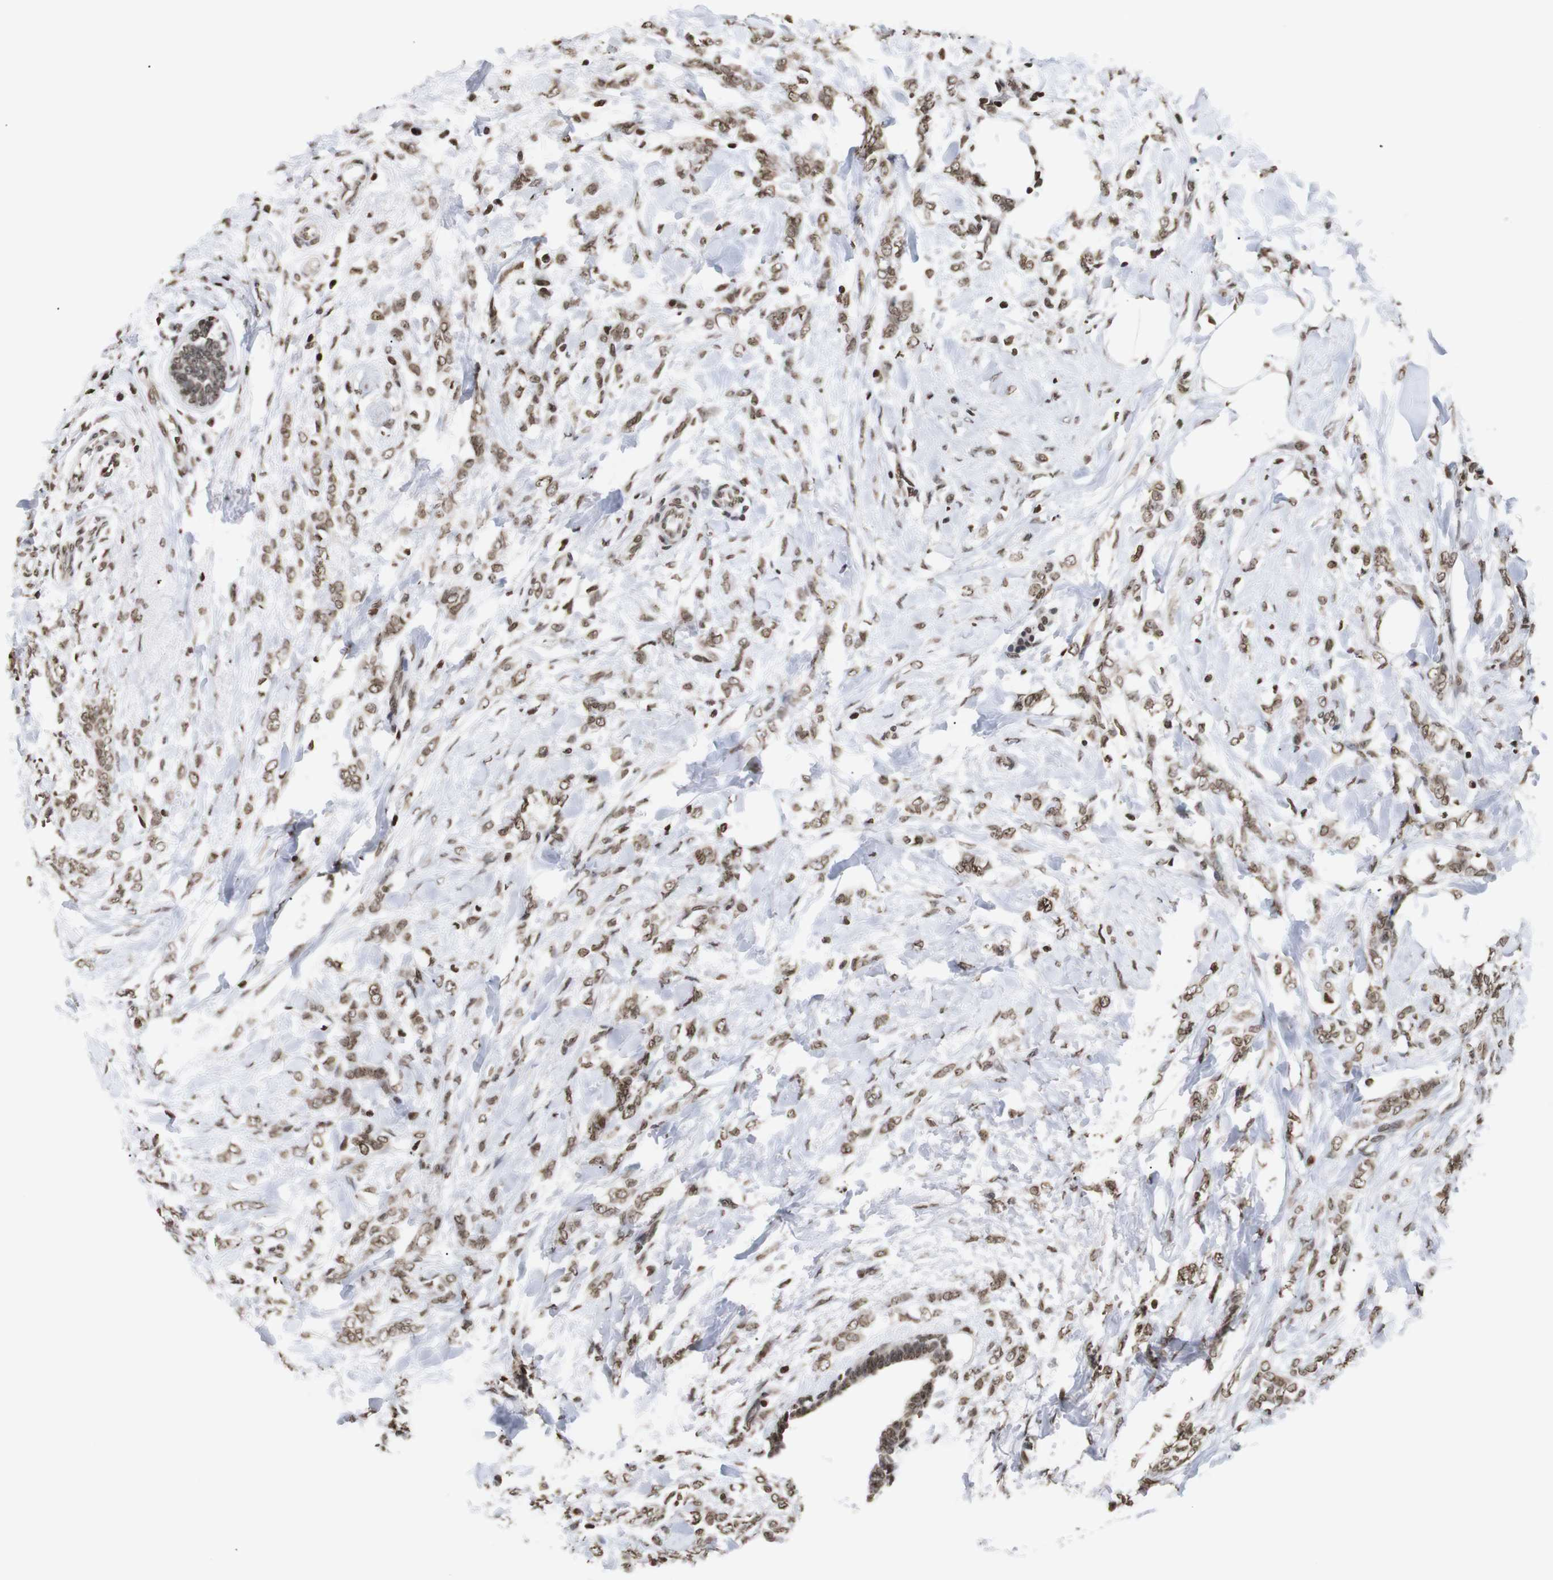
{"staining": {"intensity": "moderate", "quantity": ">75%", "location": "nuclear"}, "tissue": "breast cancer", "cell_type": "Tumor cells", "image_type": "cancer", "snomed": [{"axis": "morphology", "description": "Lobular carcinoma, in situ"}, {"axis": "morphology", "description": "Lobular carcinoma"}, {"axis": "topography", "description": "Breast"}], "caption": "Immunohistochemical staining of human lobular carcinoma in situ (breast) exhibits moderate nuclear protein expression in about >75% of tumor cells.", "gene": "ETV5", "patient": {"sex": "female", "age": 41}}